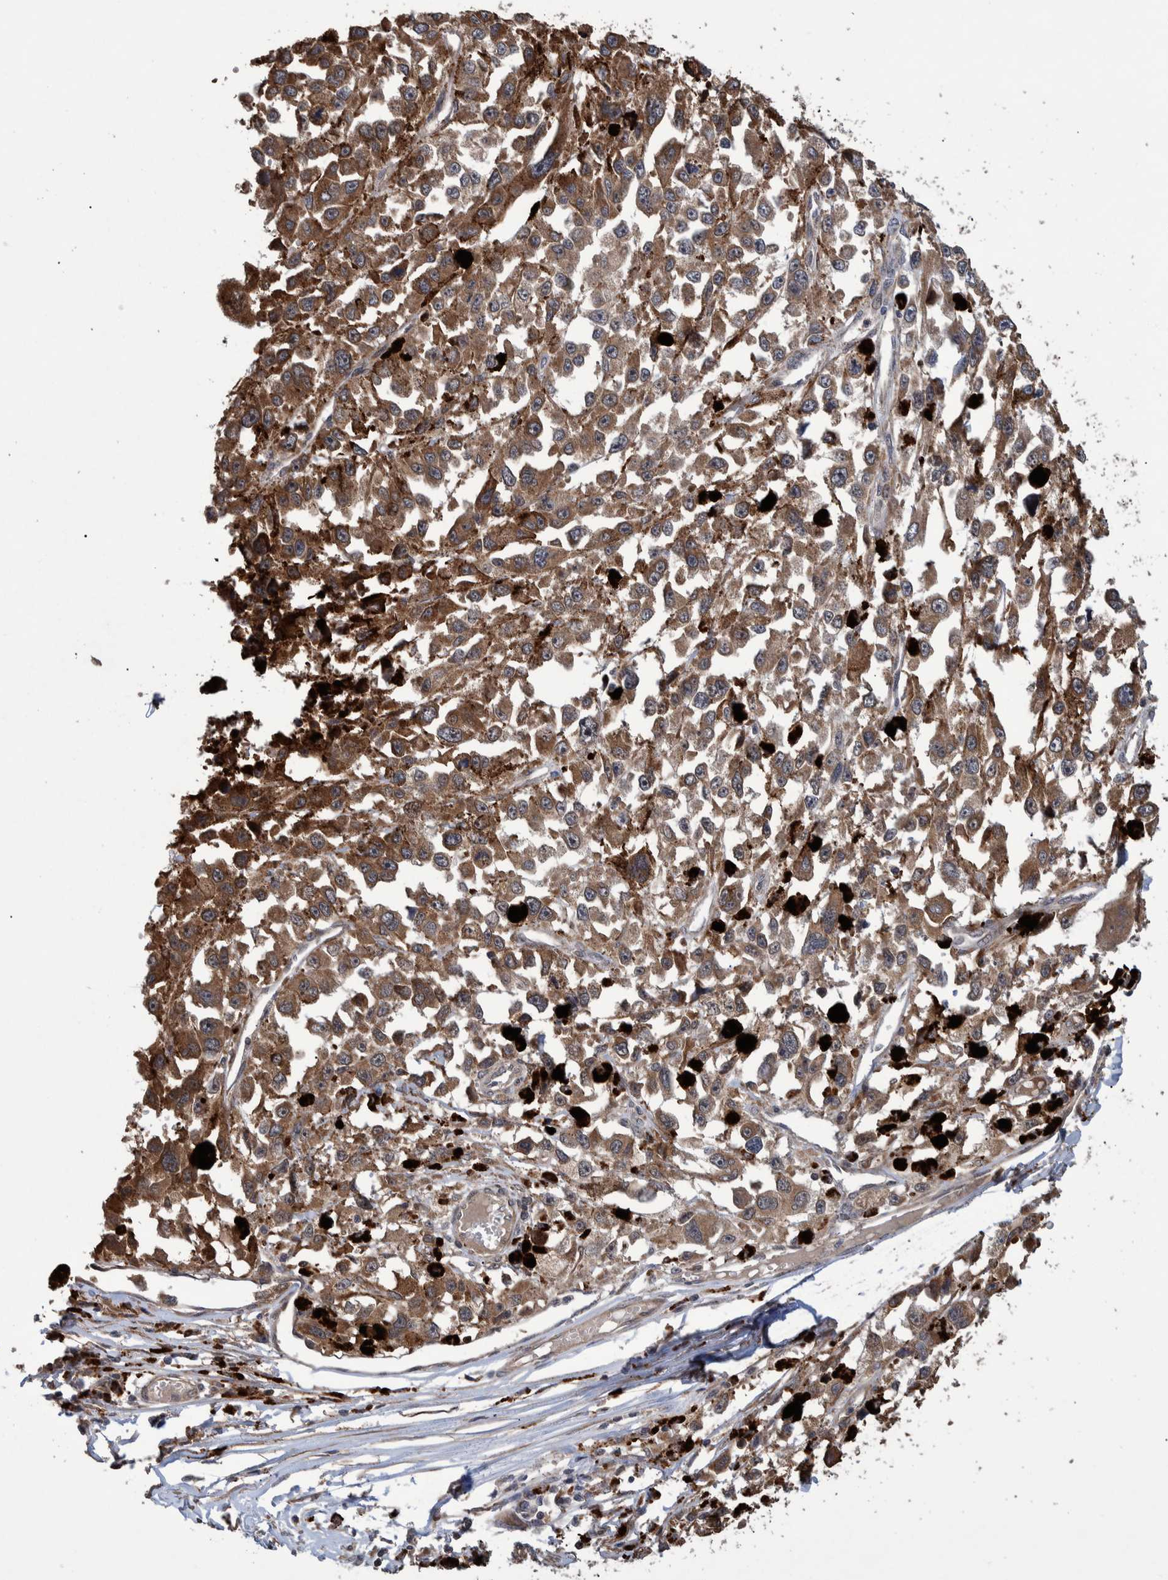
{"staining": {"intensity": "moderate", "quantity": ">75%", "location": "cytoplasmic/membranous"}, "tissue": "melanoma", "cell_type": "Tumor cells", "image_type": "cancer", "snomed": [{"axis": "morphology", "description": "Malignant melanoma, Metastatic site"}, {"axis": "topography", "description": "Lymph node"}], "caption": "A brown stain labels moderate cytoplasmic/membranous expression of a protein in malignant melanoma (metastatic site) tumor cells. Using DAB (3,3'-diaminobenzidine) (brown) and hematoxylin (blue) stains, captured at high magnification using brightfield microscopy.", "gene": "B3GNTL1", "patient": {"sex": "male", "age": 59}}